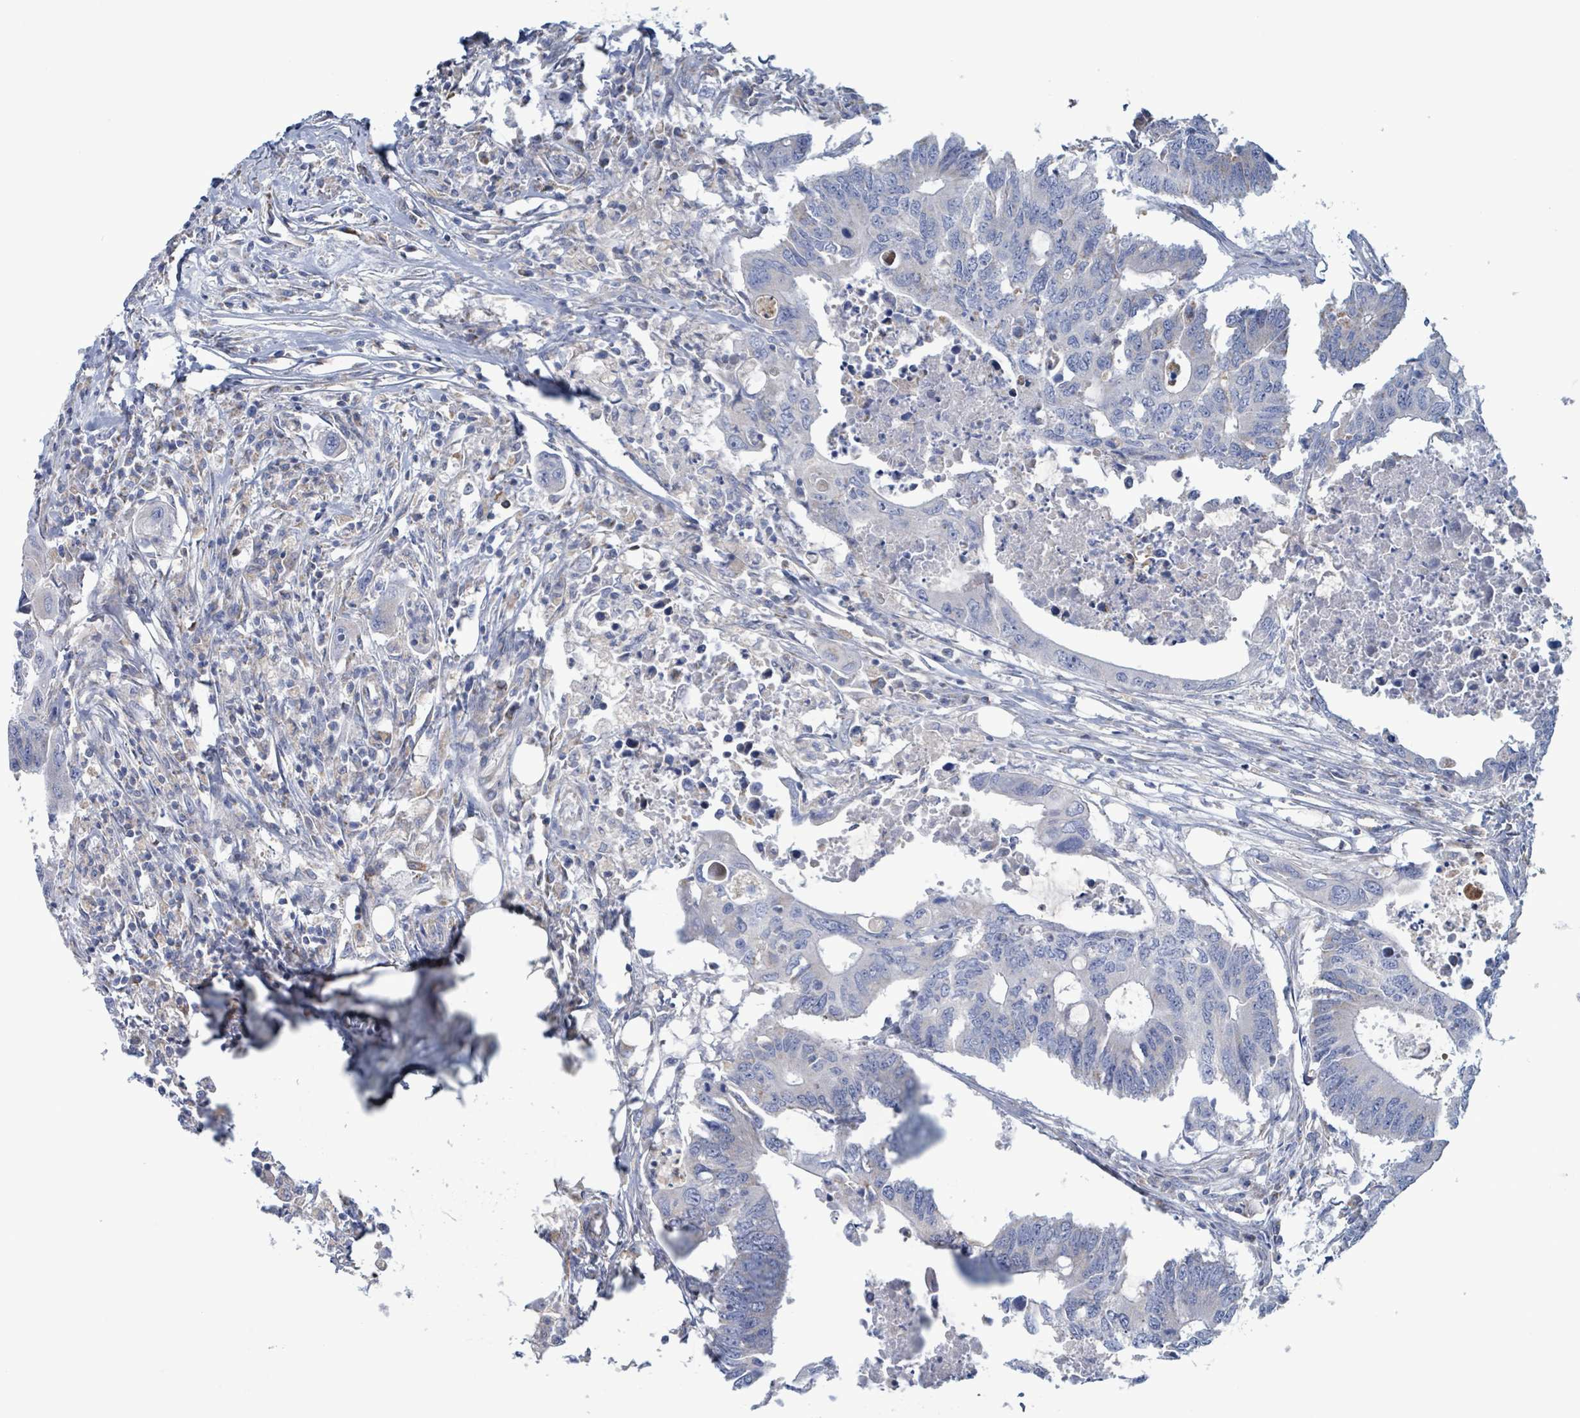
{"staining": {"intensity": "negative", "quantity": "none", "location": "none"}, "tissue": "colorectal cancer", "cell_type": "Tumor cells", "image_type": "cancer", "snomed": [{"axis": "morphology", "description": "Adenocarcinoma, NOS"}, {"axis": "topography", "description": "Colon"}], "caption": "Human colorectal cancer (adenocarcinoma) stained for a protein using immunohistochemistry demonstrates no expression in tumor cells.", "gene": "AKR1C4", "patient": {"sex": "male", "age": 71}}